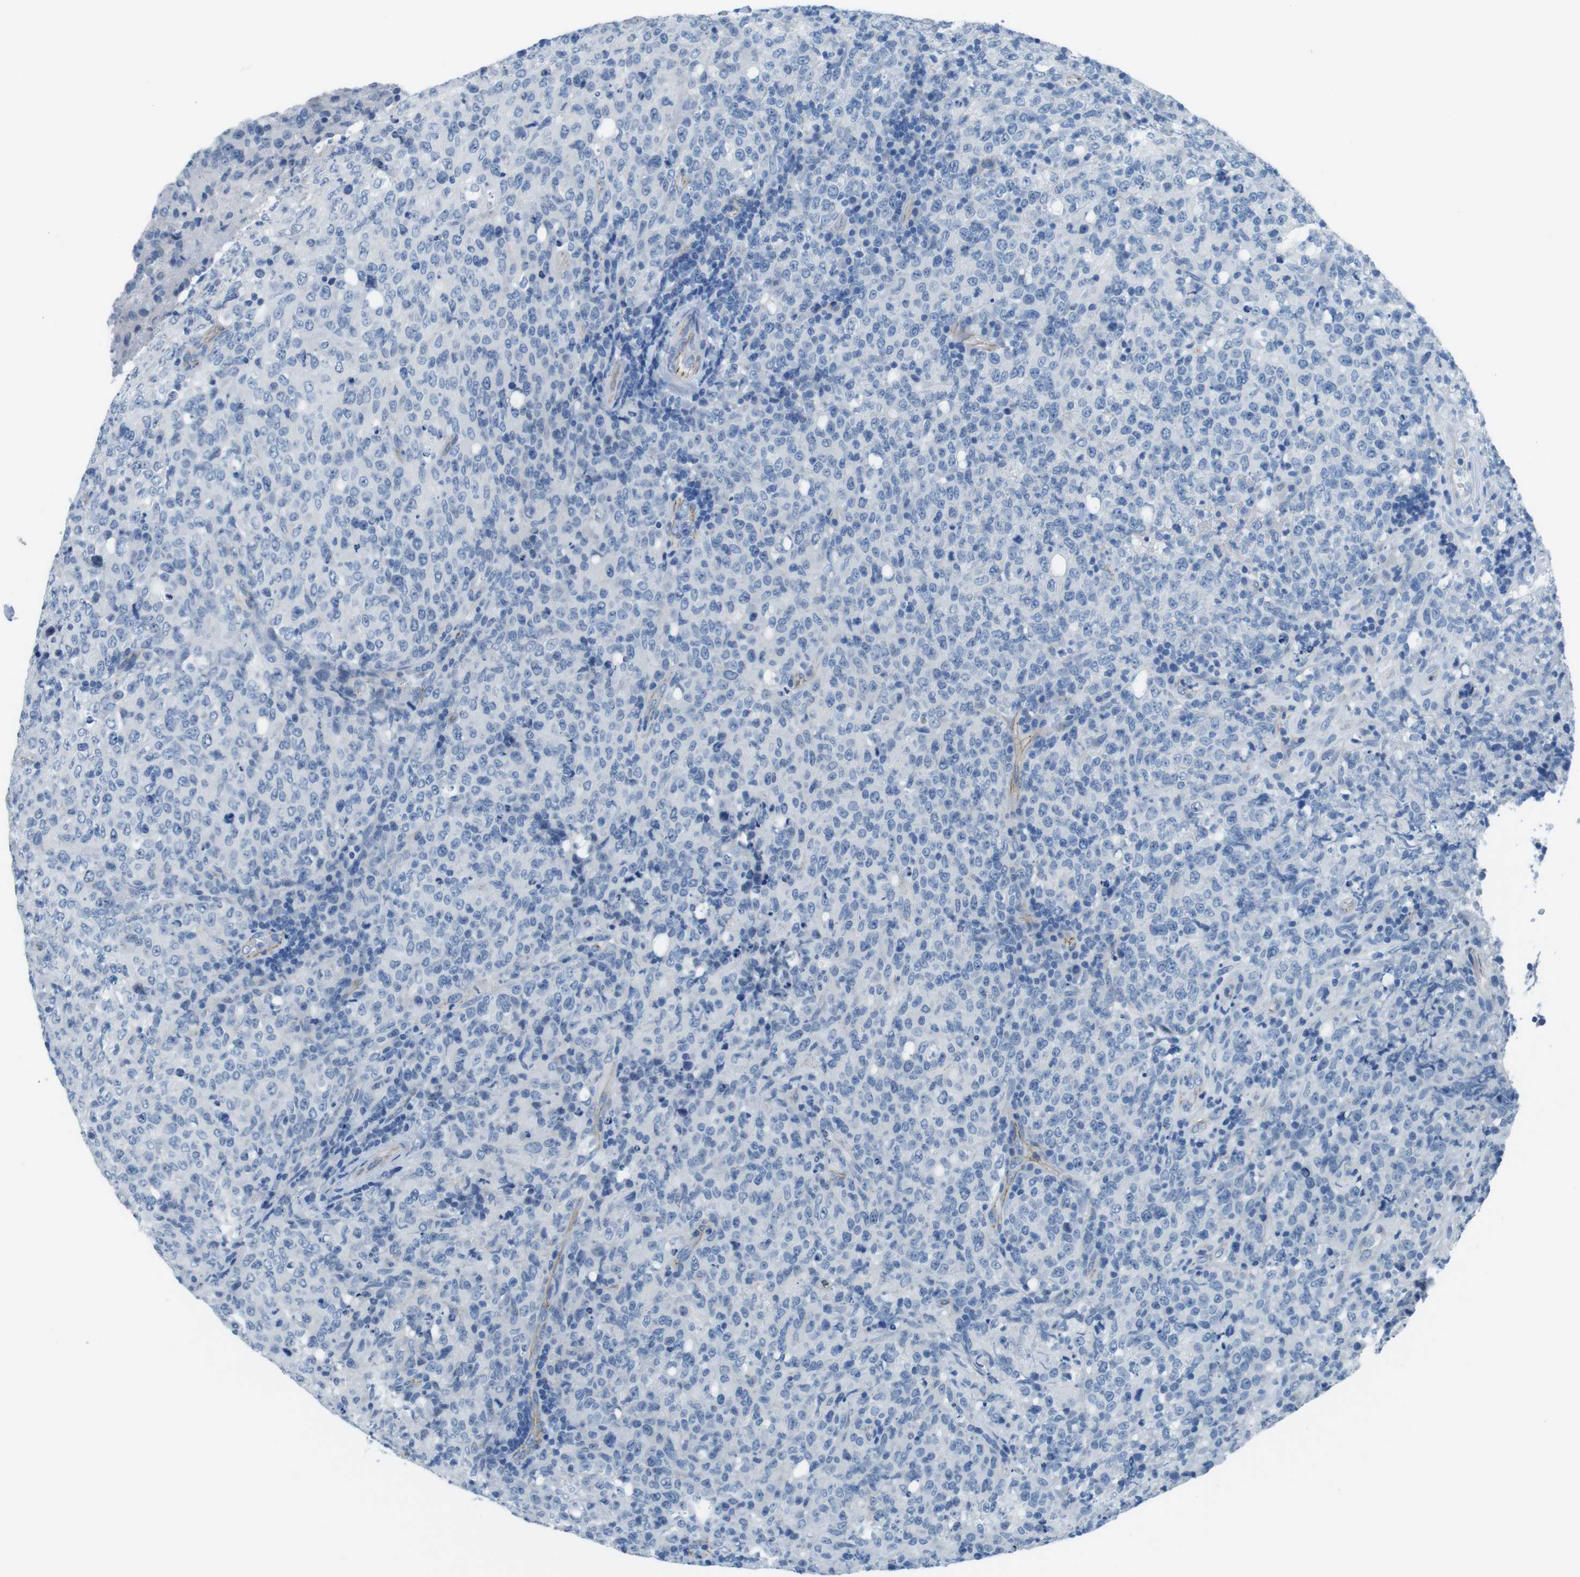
{"staining": {"intensity": "negative", "quantity": "none", "location": "none"}, "tissue": "lymphoma", "cell_type": "Tumor cells", "image_type": "cancer", "snomed": [{"axis": "morphology", "description": "Malignant lymphoma, non-Hodgkin's type, High grade"}, {"axis": "topography", "description": "Tonsil"}], "caption": "A high-resolution photomicrograph shows IHC staining of malignant lymphoma, non-Hodgkin's type (high-grade), which displays no significant staining in tumor cells. Brightfield microscopy of immunohistochemistry stained with DAB (brown) and hematoxylin (blue), captured at high magnification.", "gene": "SLC6A6", "patient": {"sex": "female", "age": 36}}